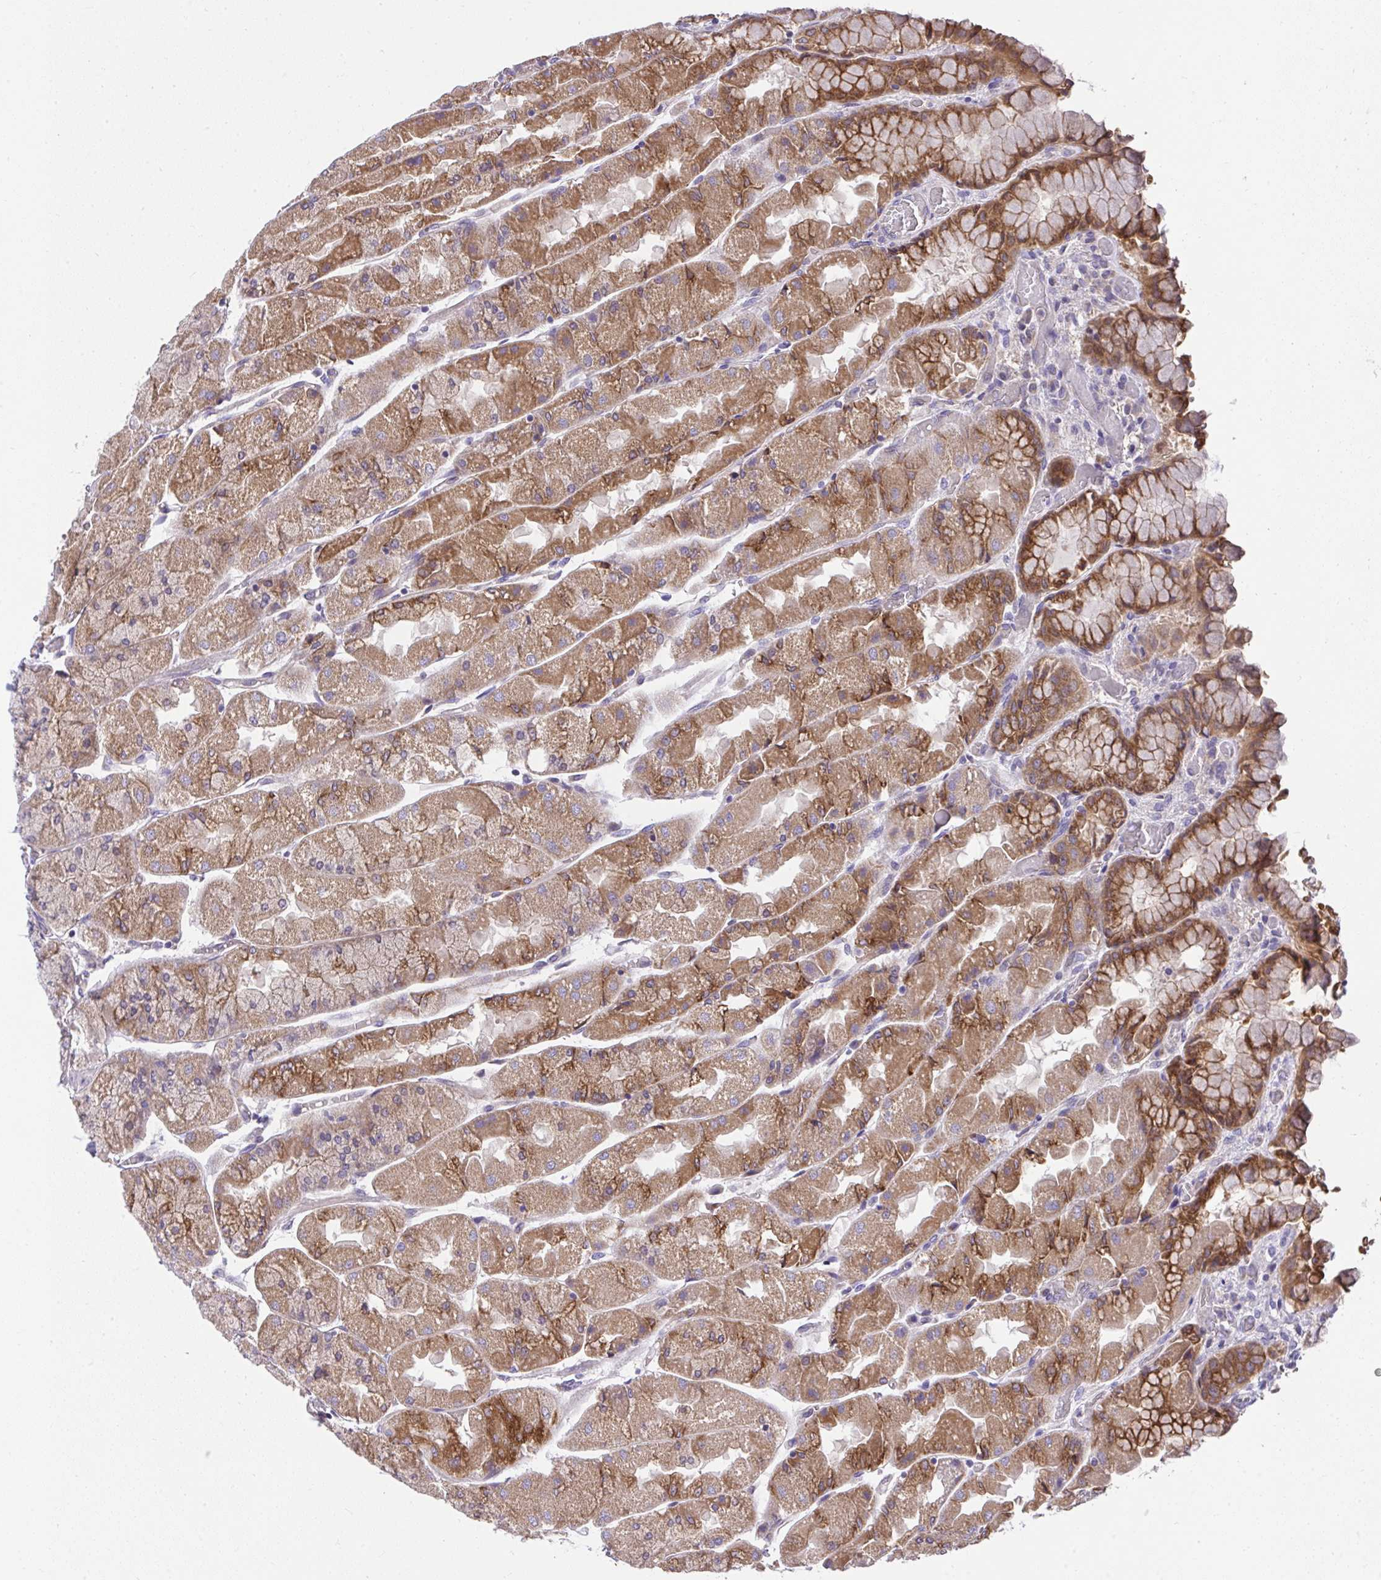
{"staining": {"intensity": "moderate", "quantity": ">75%", "location": "cytoplasmic/membranous"}, "tissue": "stomach", "cell_type": "Glandular cells", "image_type": "normal", "snomed": [{"axis": "morphology", "description": "Normal tissue, NOS"}, {"axis": "topography", "description": "Stomach"}], "caption": "IHC photomicrograph of benign stomach: stomach stained using IHC displays medium levels of moderate protein expression localized specifically in the cytoplasmic/membranous of glandular cells, appearing as a cytoplasmic/membranous brown color.", "gene": "CHIA", "patient": {"sex": "female", "age": 61}}